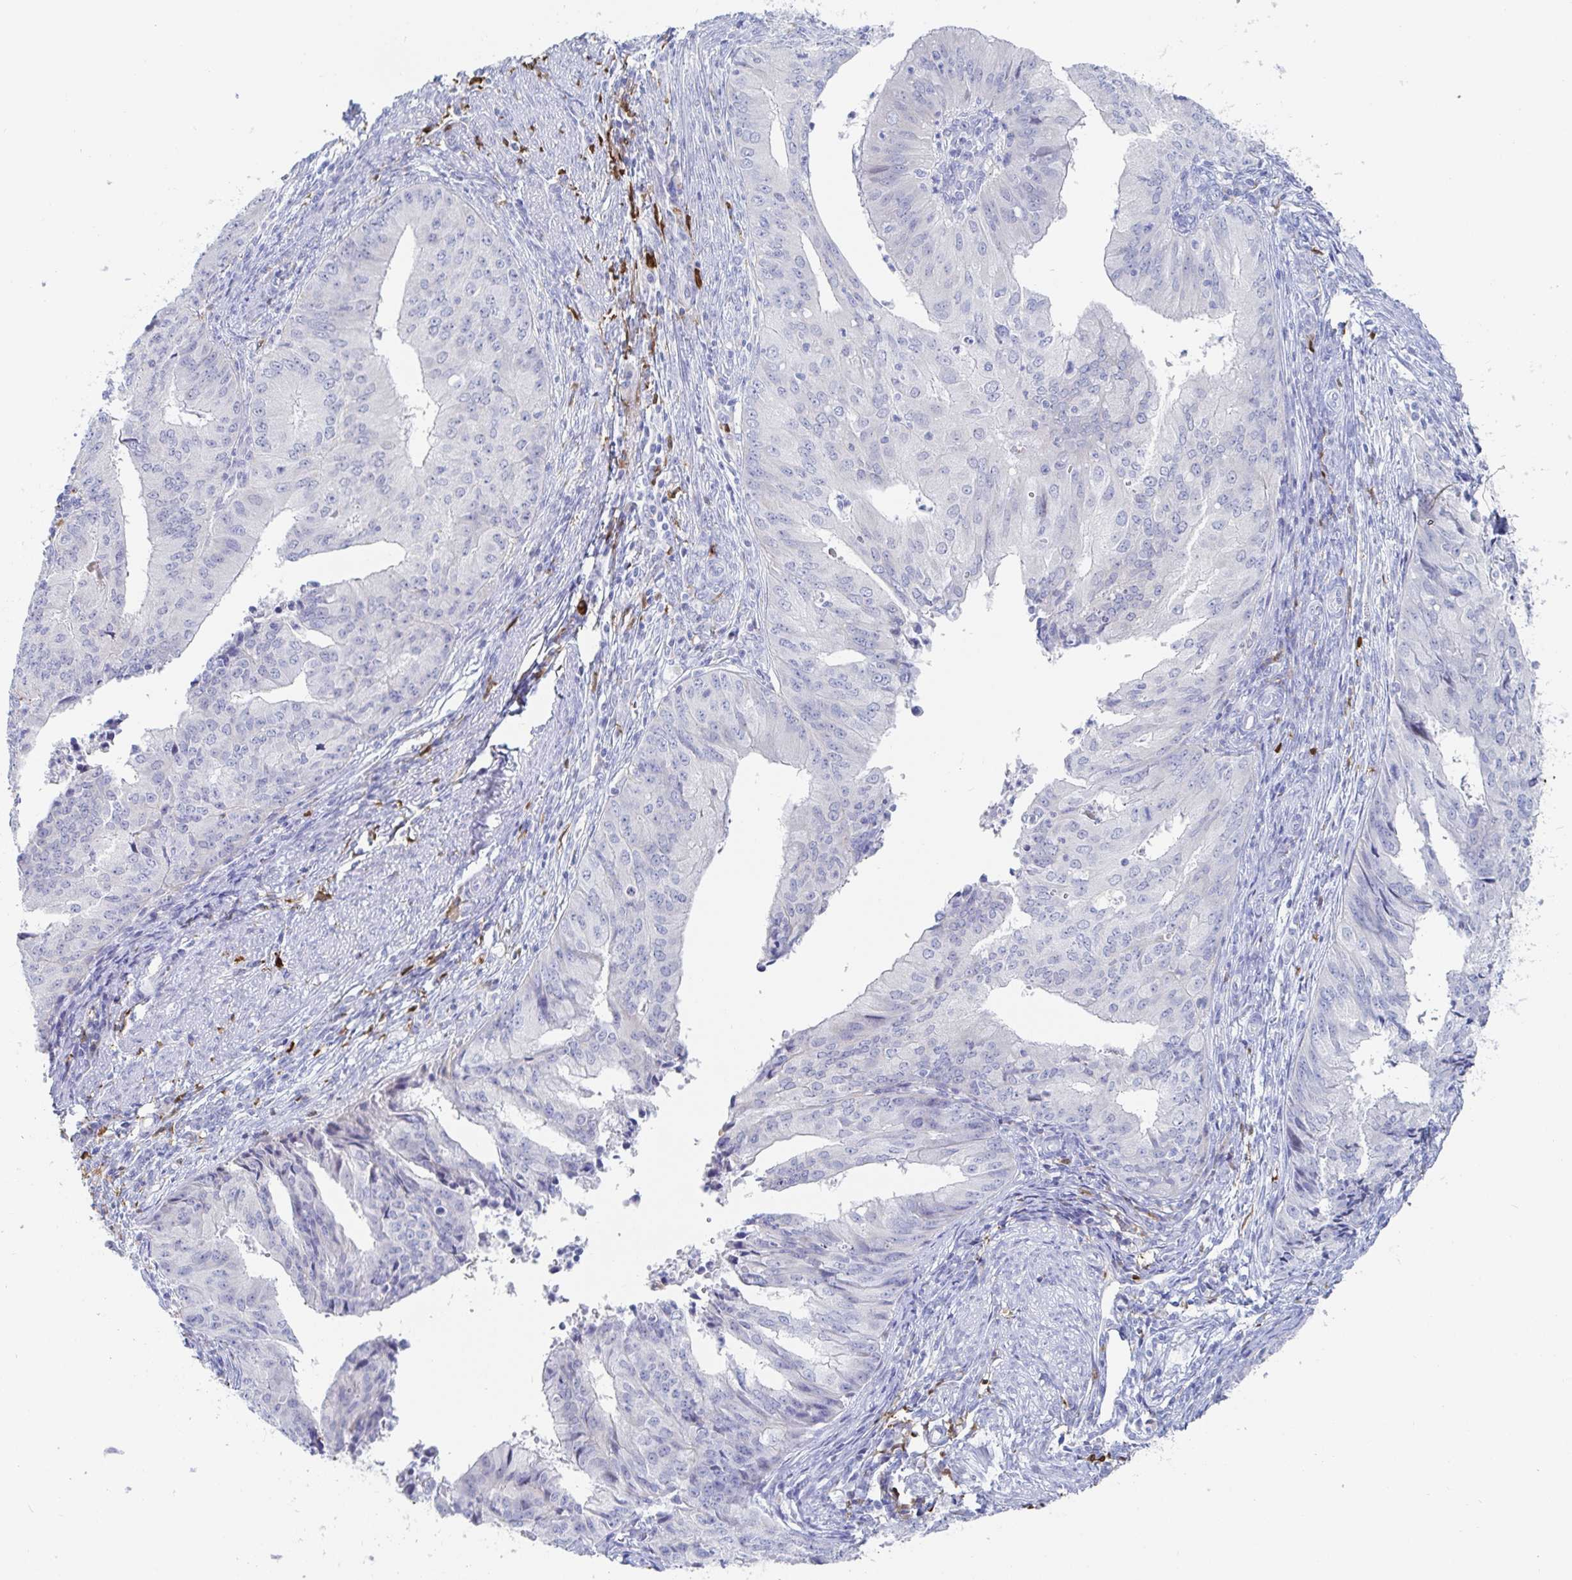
{"staining": {"intensity": "negative", "quantity": "none", "location": "none"}, "tissue": "endometrial cancer", "cell_type": "Tumor cells", "image_type": "cancer", "snomed": [{"axis": "morphology", "description": "Adenocarcinoma, NOS"}, {"axis": "topography", "description": "Endometrium"}], "caption": "Micrograph shows no significant protein positivity in tumor cells of endometrial cancer. Nuclei are stained in blue.", "gene": "OR2A4", "patient": {"sex": "female", "age": 50}}